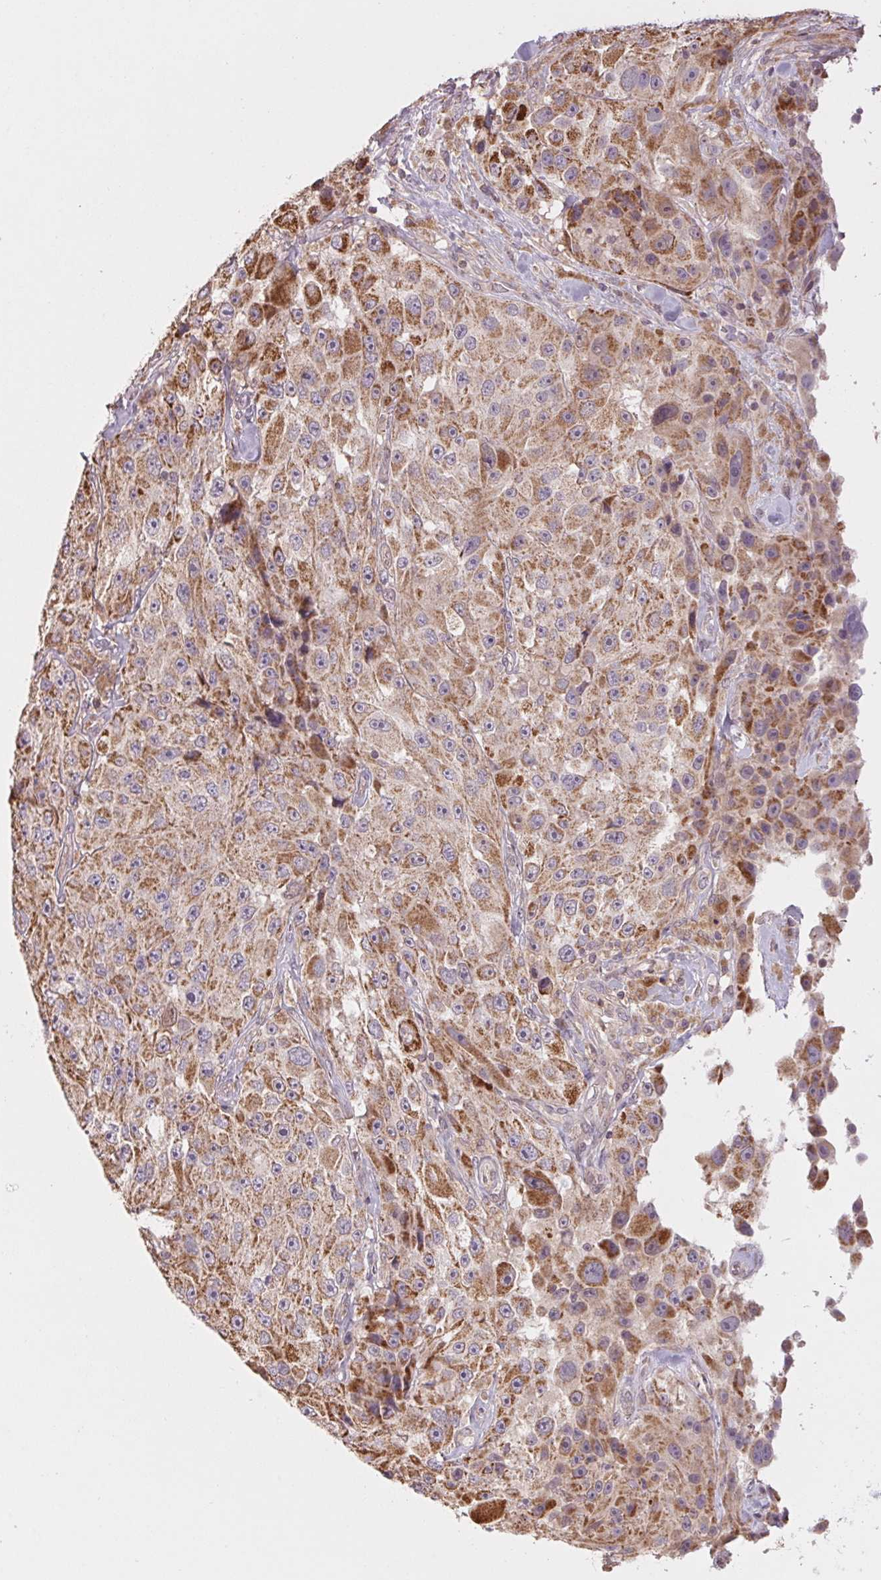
{"staining": {"intensity": "moderate", "quantity": ">75%", "location": "cytoplasmic/membranous"}, "tissue": "melanoma", "cell_type": "Tumor cells", "image_type": "cancer", "snomed": [{"axis": "morphology", "description": "Malignant melanoma, Metastatic site"}, {"axis": "topography", "description": "Lymph node"}], "caption": "Immunohistochemistry histopathology image of melanoma stained for a protein (brown), which reveals medium levels of moderate cytoplasmic/membranous positivity in about >75% of tumor cells.", "gene": "MAP3K5", "patient": {"sex": "male", "age": 62}}